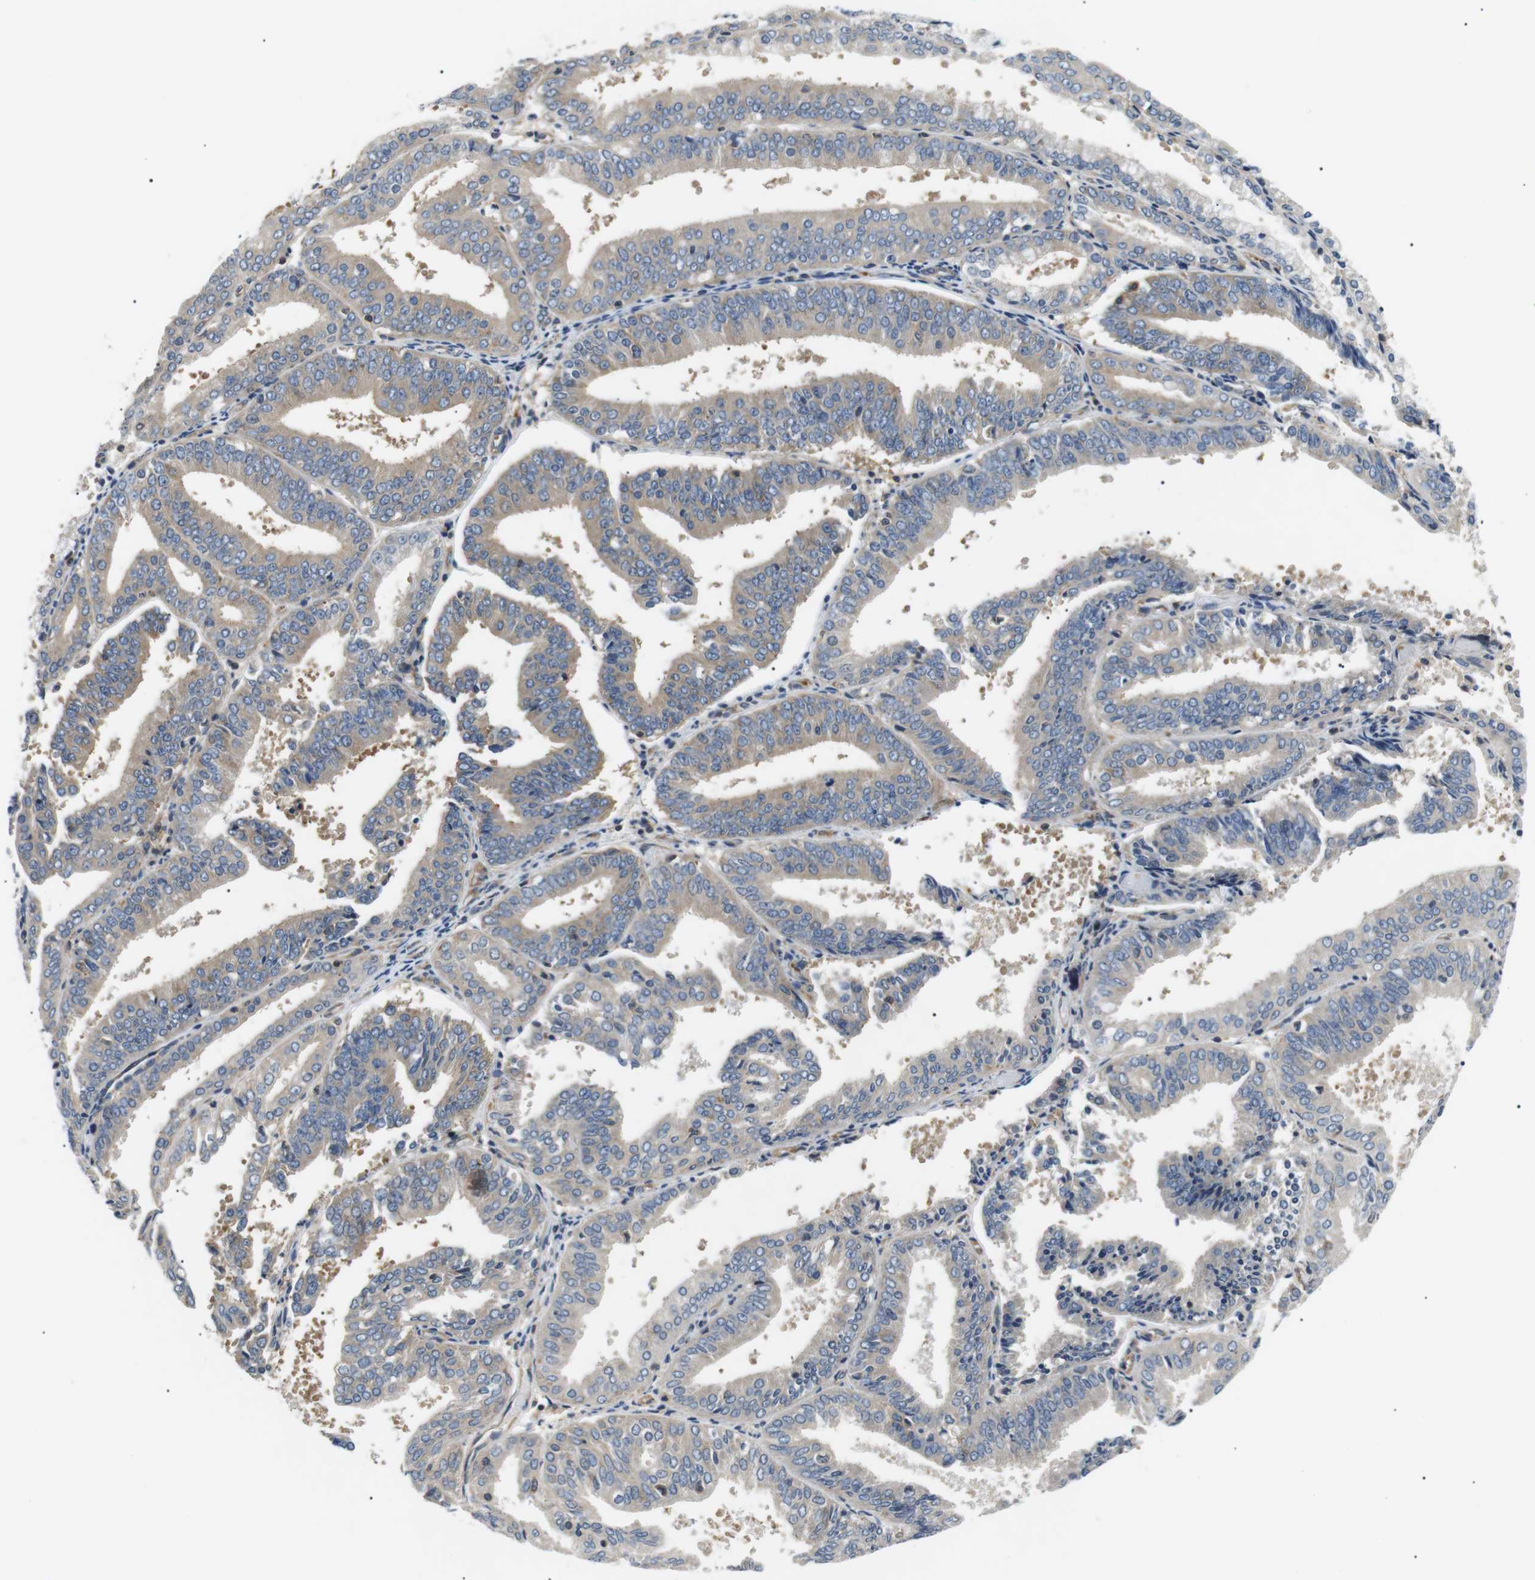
{"staining": {"intensity": "weak", "quantity": "25%-75%", "location": "cytoplasmic/membranous"}, "tissue": "endometrial cancer", "cell_type": "Tumor cells", "image_type": "cancer", "snomed": [{"axis": "morphology", "description": "Adenocarcinoma, NOS"}, {"axis": "topography", "description": "Endometrium"}], "caption": "This photomicrograph exhibits IHC staining of endometrial cancer, with low weak cytoplasmic/membranous staining in about 25%-75% of tumor cells.", "gene": "DIPK1A", "patient": {"sex": "female", "age": 63}}